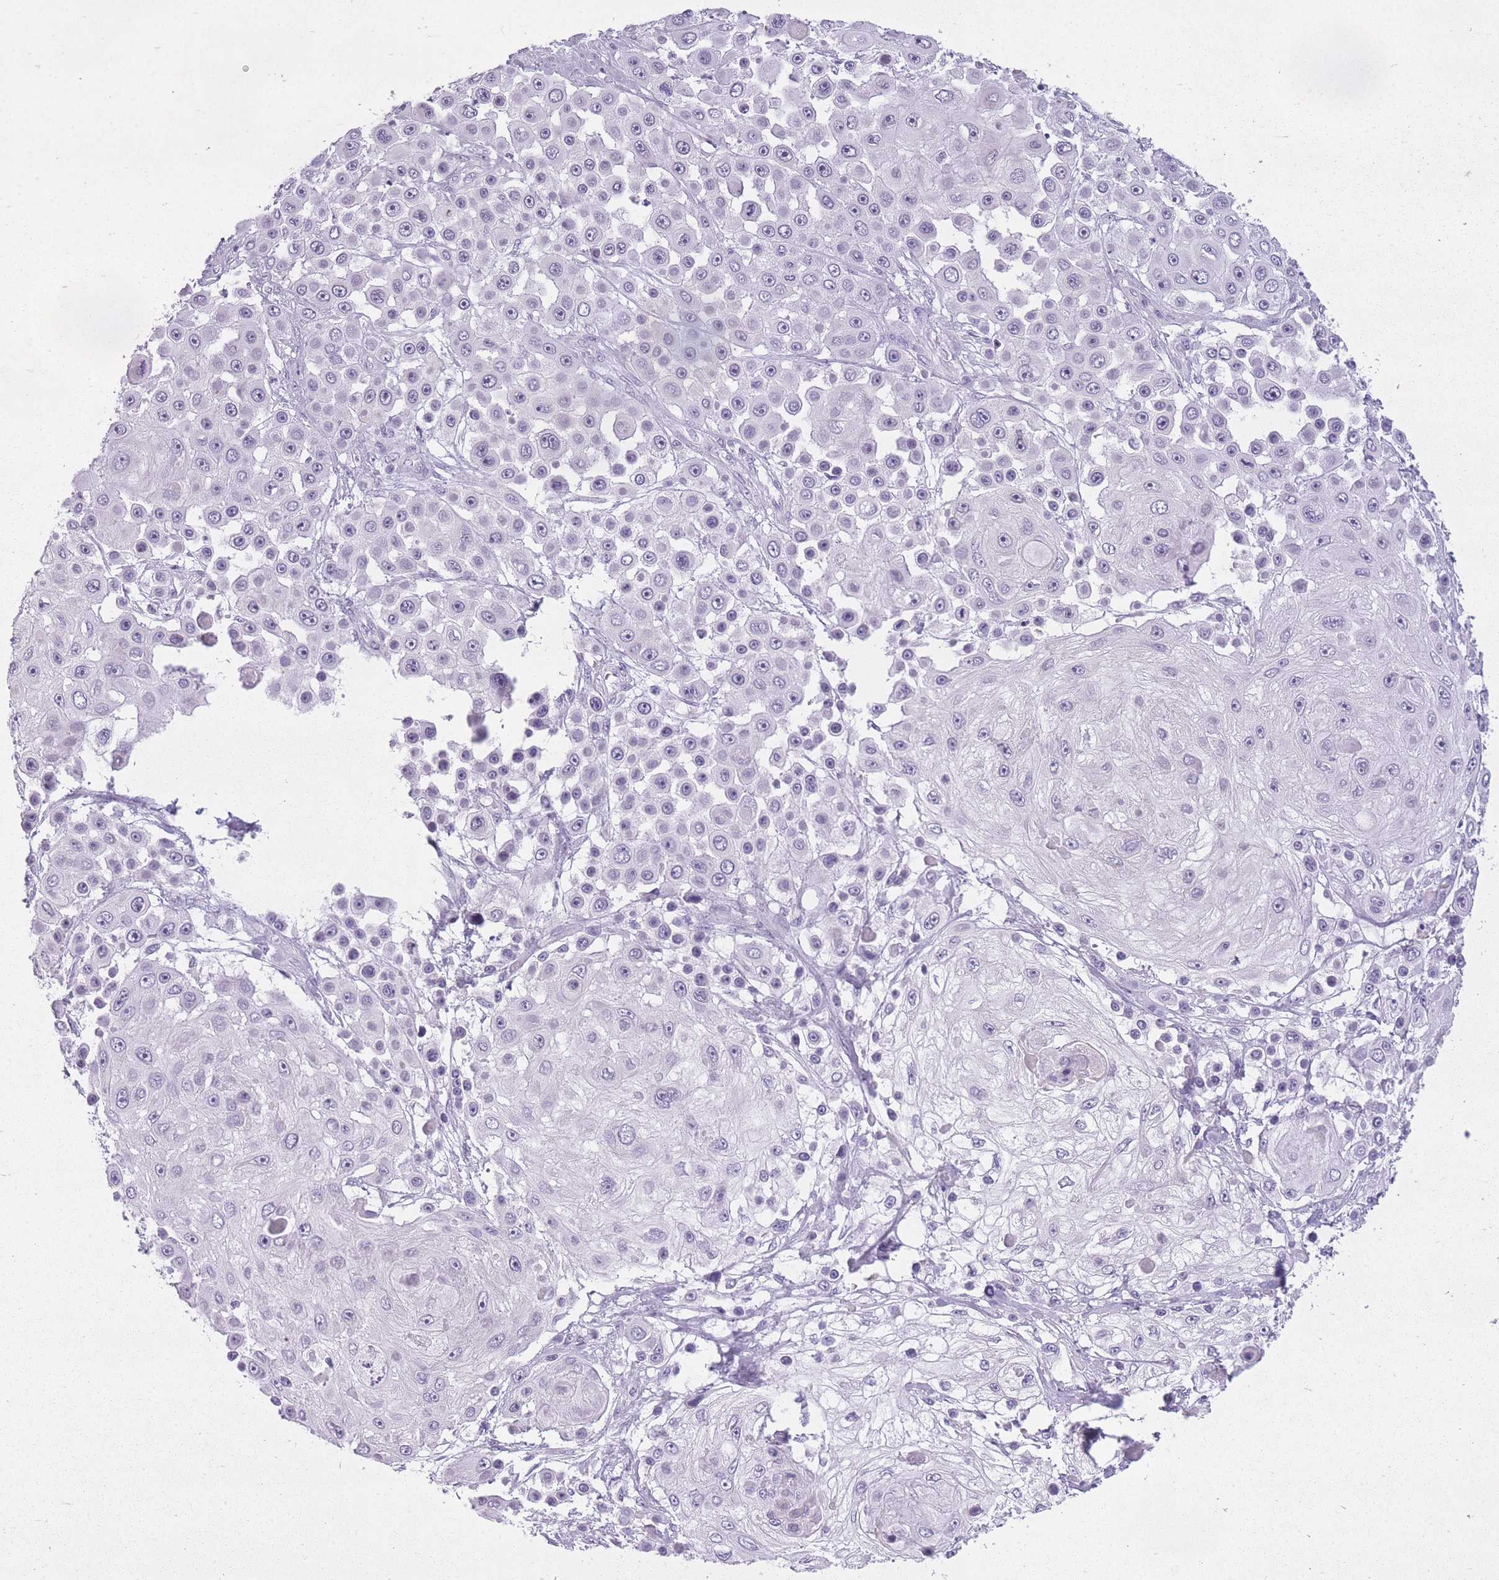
{"staining": {"intensity": "negative", "quantity": "none", "location": "none"}, "tissue": "skin cancer", "cell_type": "Tumor cells", "image_type": "cancer", "snomed": [{"axis": "morphology", "description": "Squamous cell carcinoma, NOS"}, {"axis": "topography", "description": "Skin"}], "caption": "Tumor cells are negative for protein expression in human skin cancer.", "gene": "GOLGA6D", "patient": {"sex": "male", "age": 67}}